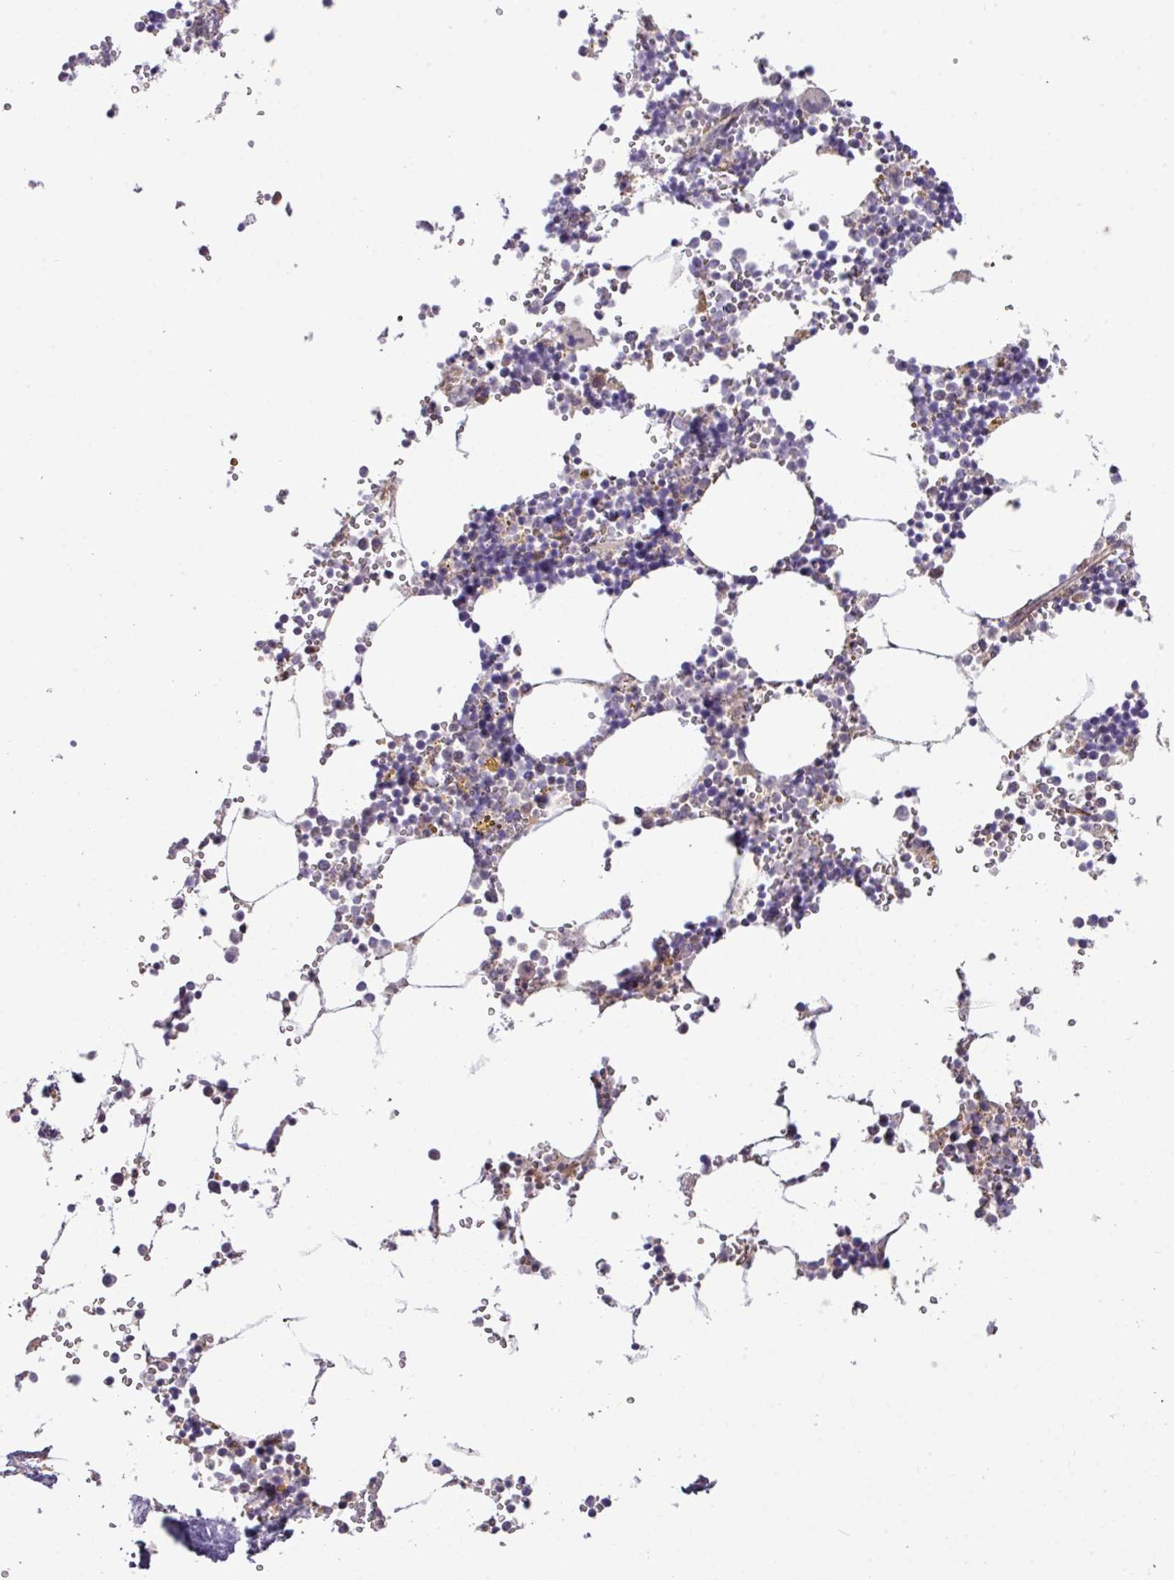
{"staining": {"intensity": "negative", "quantity": "none", "location": "none"}, "tissue": "bone marrow", "cell_type": "Hematopoietic cells", "image_type": "normal", "snomed": [{"axis": "morphology", "description": "Normal tissue, NOS"}, {"axis": "topography", "description": "Bone marrow"}], "caption": "Immunohistochemistry of unremarkable bone marrow demonstrates no positivity in hematopoietic cells.", "gene": "XIAP", "patient": {"sex": "male", "age": 54}}